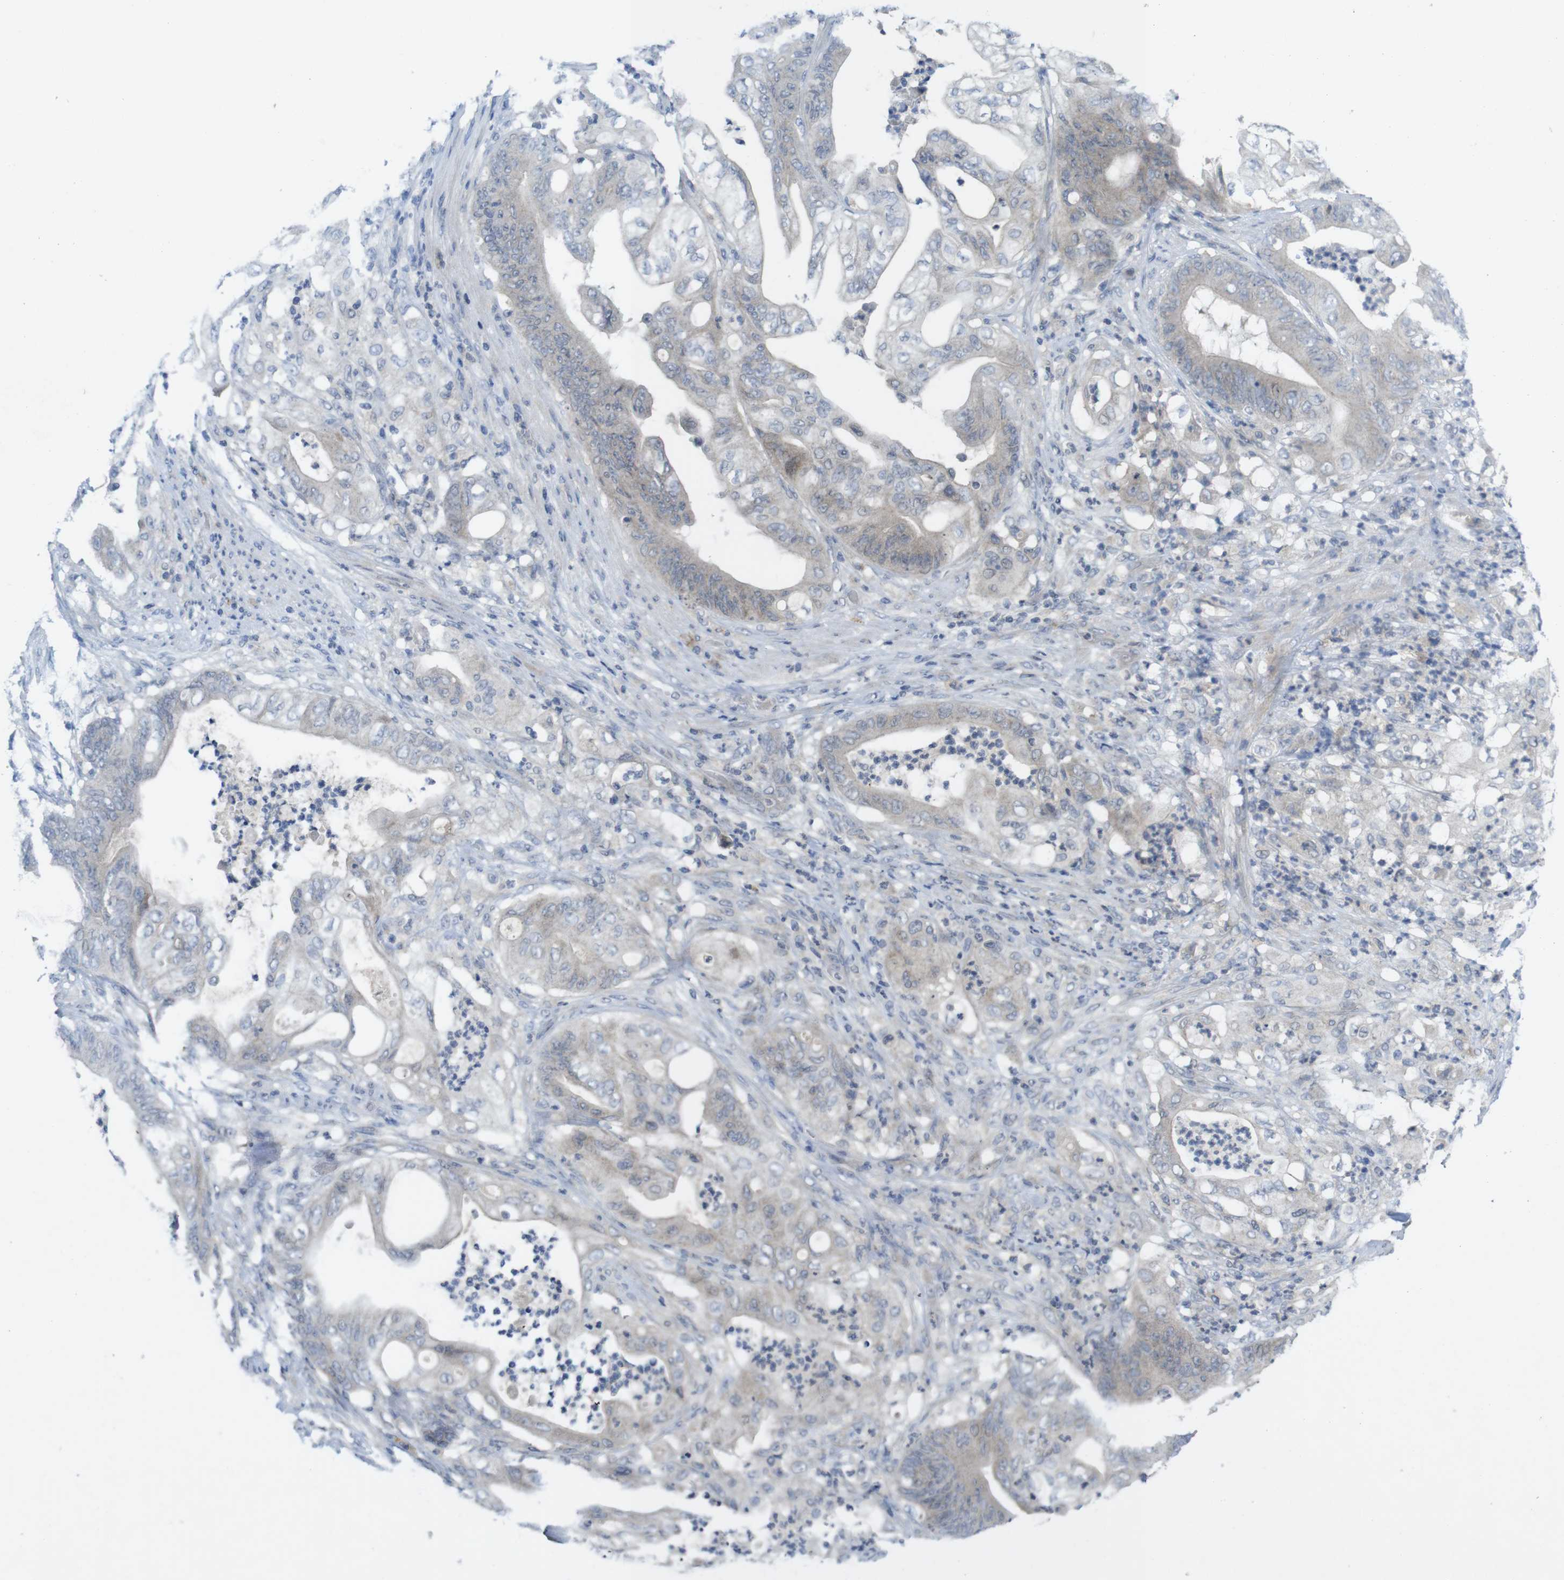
{"staining": {"intensity": "weak", "quantity": "25%-75%", "location": "cytoplasmic/membranous"}, "tissue": "stomach cancer", "cell_type": "Tumor cells", "image_type": "cancer", "snomed": [{"axis": "morphology", "description": "Adenocarcinoma, NOS"}, {"axis": "topography", "description": "Stomach"}], "caption": "This photomicrograph demonstrates IHC staining of stomach cancer (adenocarcinoma), with low weak cytoplasmic/membranous expression in about 25%-75% of tumor cells.", "gene": "SLAMF7", "patient": {"sex": "female", "age": 73}}